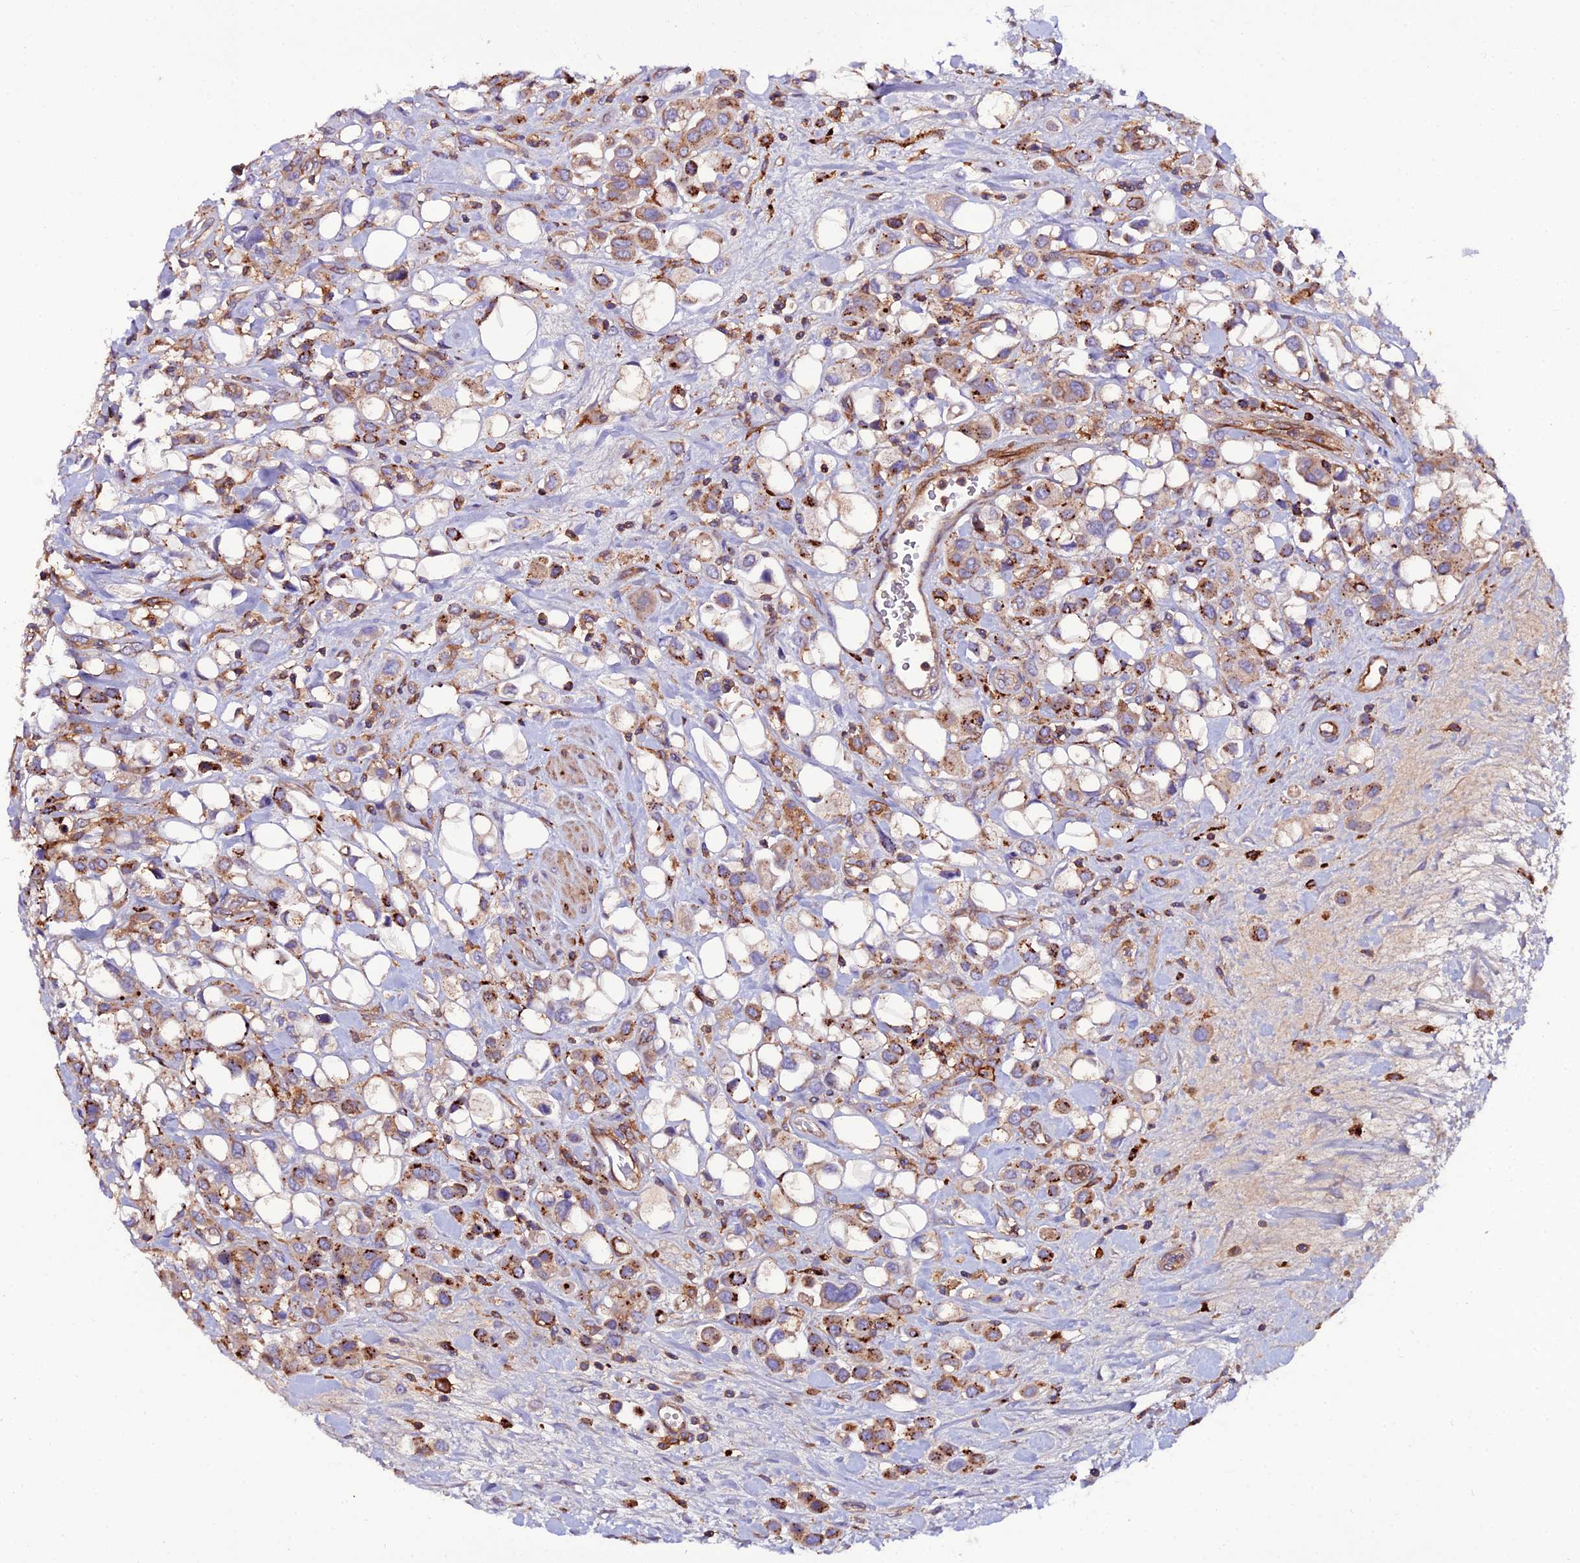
{"staining": {"intensity": "strong", "quantity": "<25%", "location": "cytoplasmic/membranous"}, "tissue": "urothelial cancer", "cell_type": "Tumor cells", "image_type": "cancer", "snomed": [{"axis": "morphology", "description": "Urothelial carcinoma, High grade"}, {"axis": "topography", "description": "Urinary bladder"}], "caption": "Immunohistochemistry (IHC) micrograph of human urothelial carcinoma (high-grade) stained for a protein (brown), which exhibits medium levels of strong cytoplasmic/membranous expression in approximately <25% of tumor cells.", "gene": "TRPV2", "patient": {"sex": "male", "age": 50}}